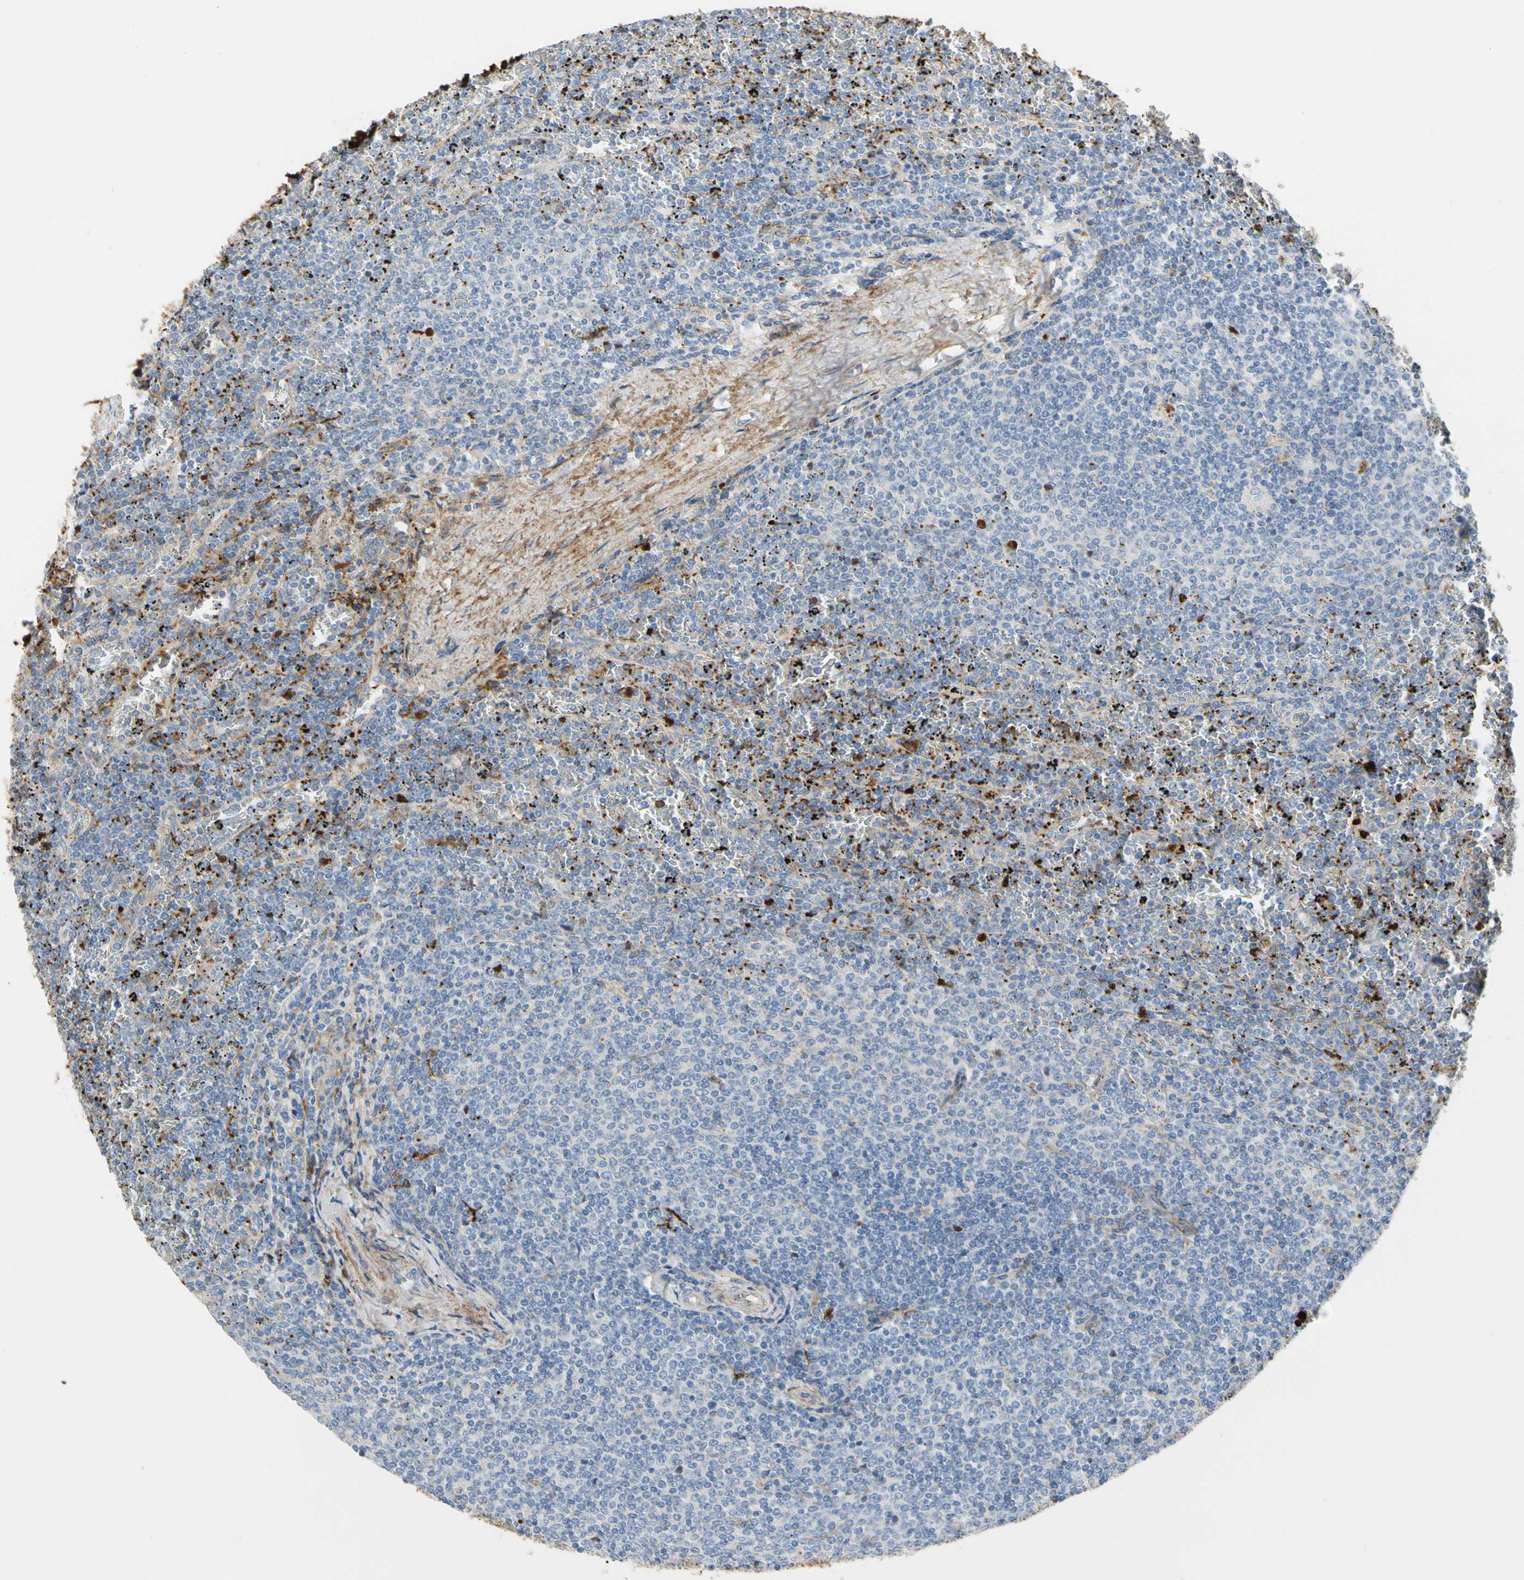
{"staining": {"intensity": "negative", "quantity": "none", "location": "none"}, "tissue": "lymphoma", "cell_type": "Tumor cells", "image_type": "cancer", "snomed": [{"axis": "morphology", "description": "Malignant lymphoma, non-Hodgkin's type, Low grade"}, {"axis": "topography", "description": "Spleen"}], "caption": "IHC histopathology image of lymphoma stained for a protein (brown), which exhibits no expression in tumor cells.", "gene": "FGB", "patient": {"sex": "female", "age": 77}}